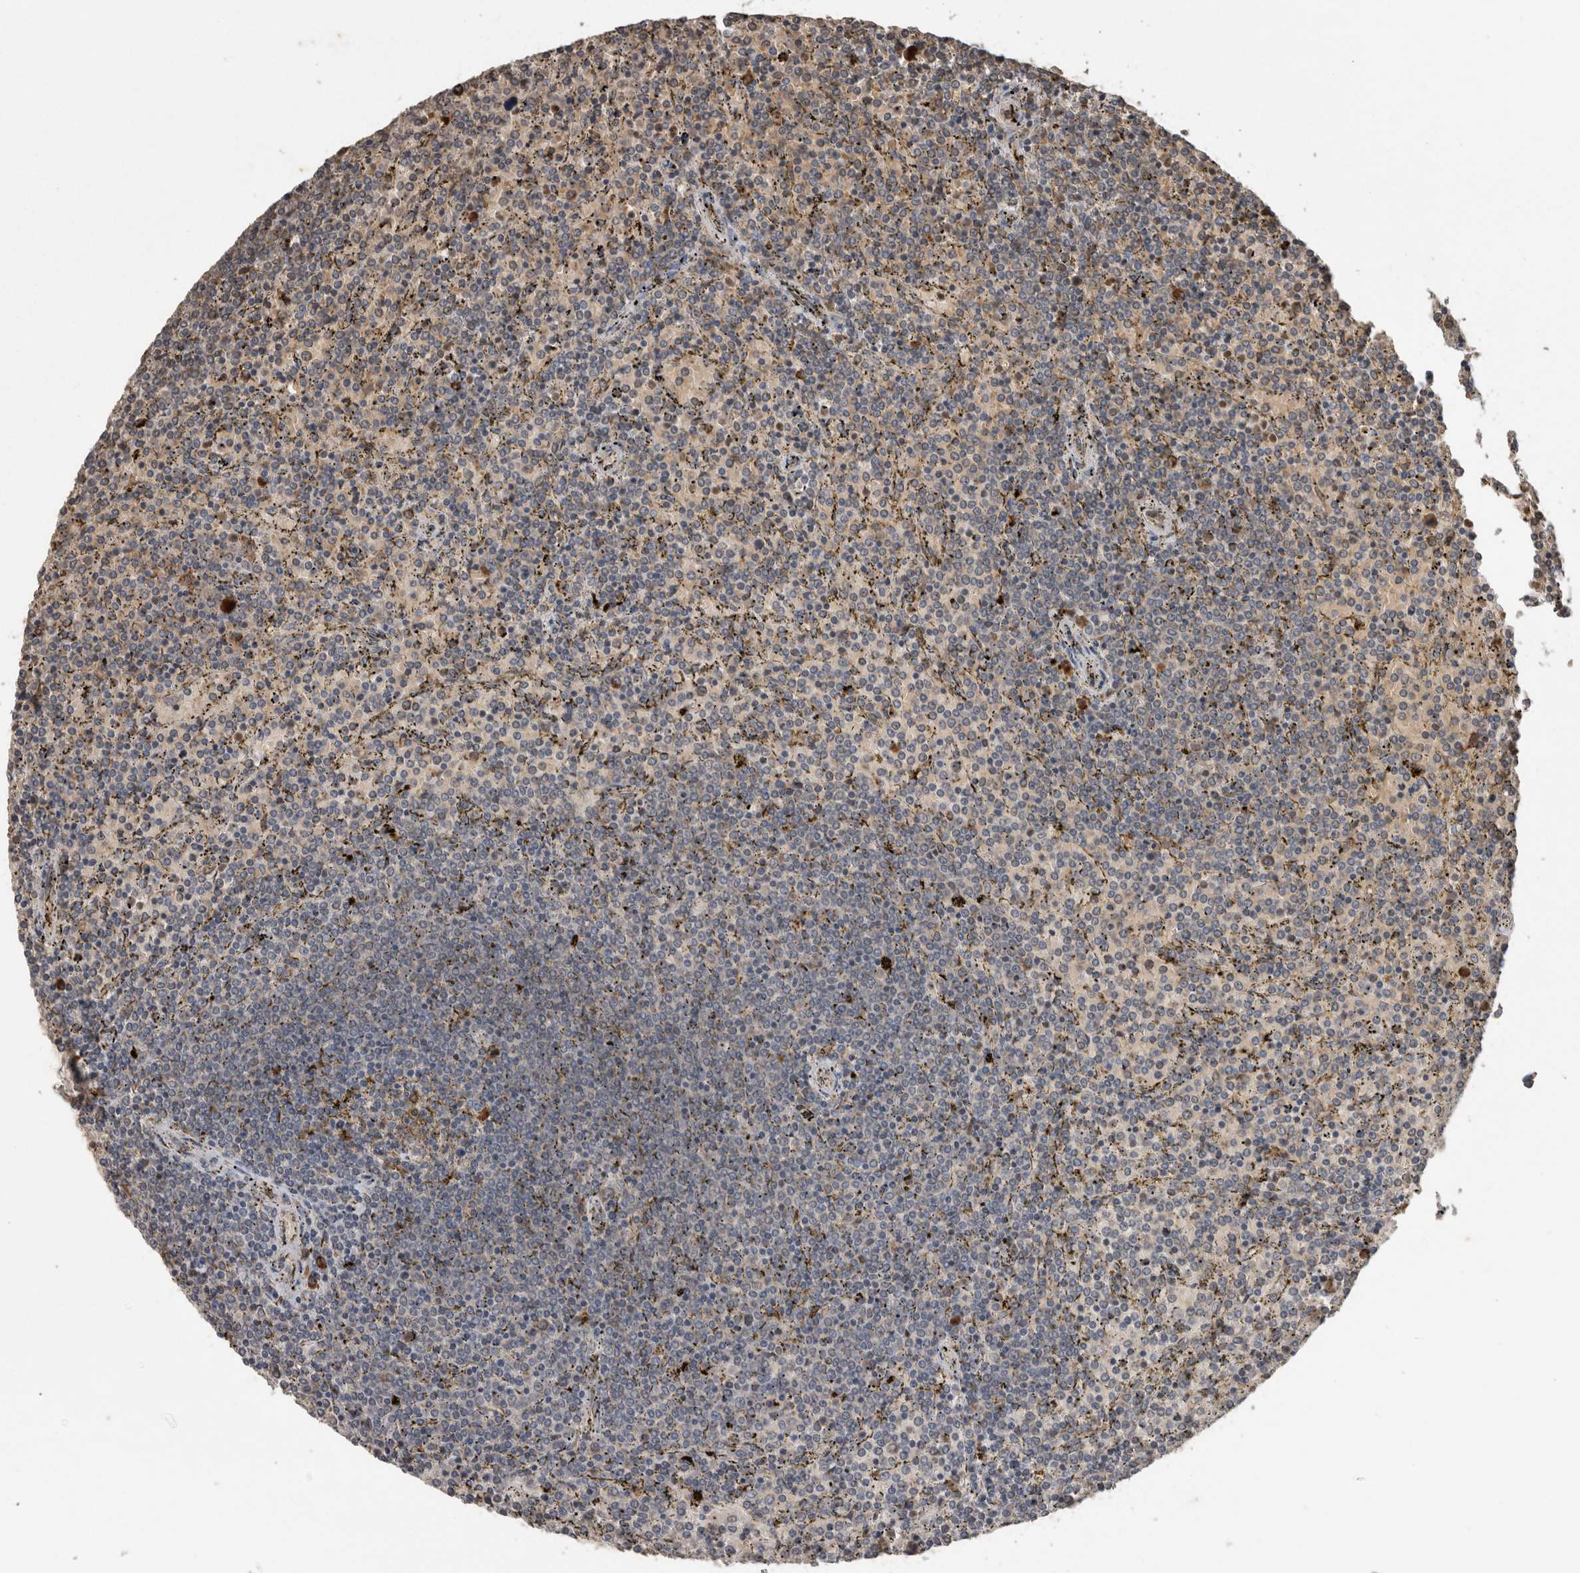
{"staining": {"intensity": "weak", "quantity": "25%-75%", "location": "cytoplasmic/membranous"}, "tissue": "lymphoma", "cell_type": "Tumor cells", "image_type": "cancer", "snomed": [{"axis": "morphology", "description": "Malignant lymphoma, non-Hodgkin's type, Low grade"}, {"axis": "topography", "description": "Spleen"}], "caption": "Low-grade malignant lymphoma, non-Hodgkin's type stained with IHC displays weak cytoplasmic/membranous expression in approximately 25%-75% of tumor cells.", "gene": "ADGRL3", "patient": {"sex": "female", "age": 77}}